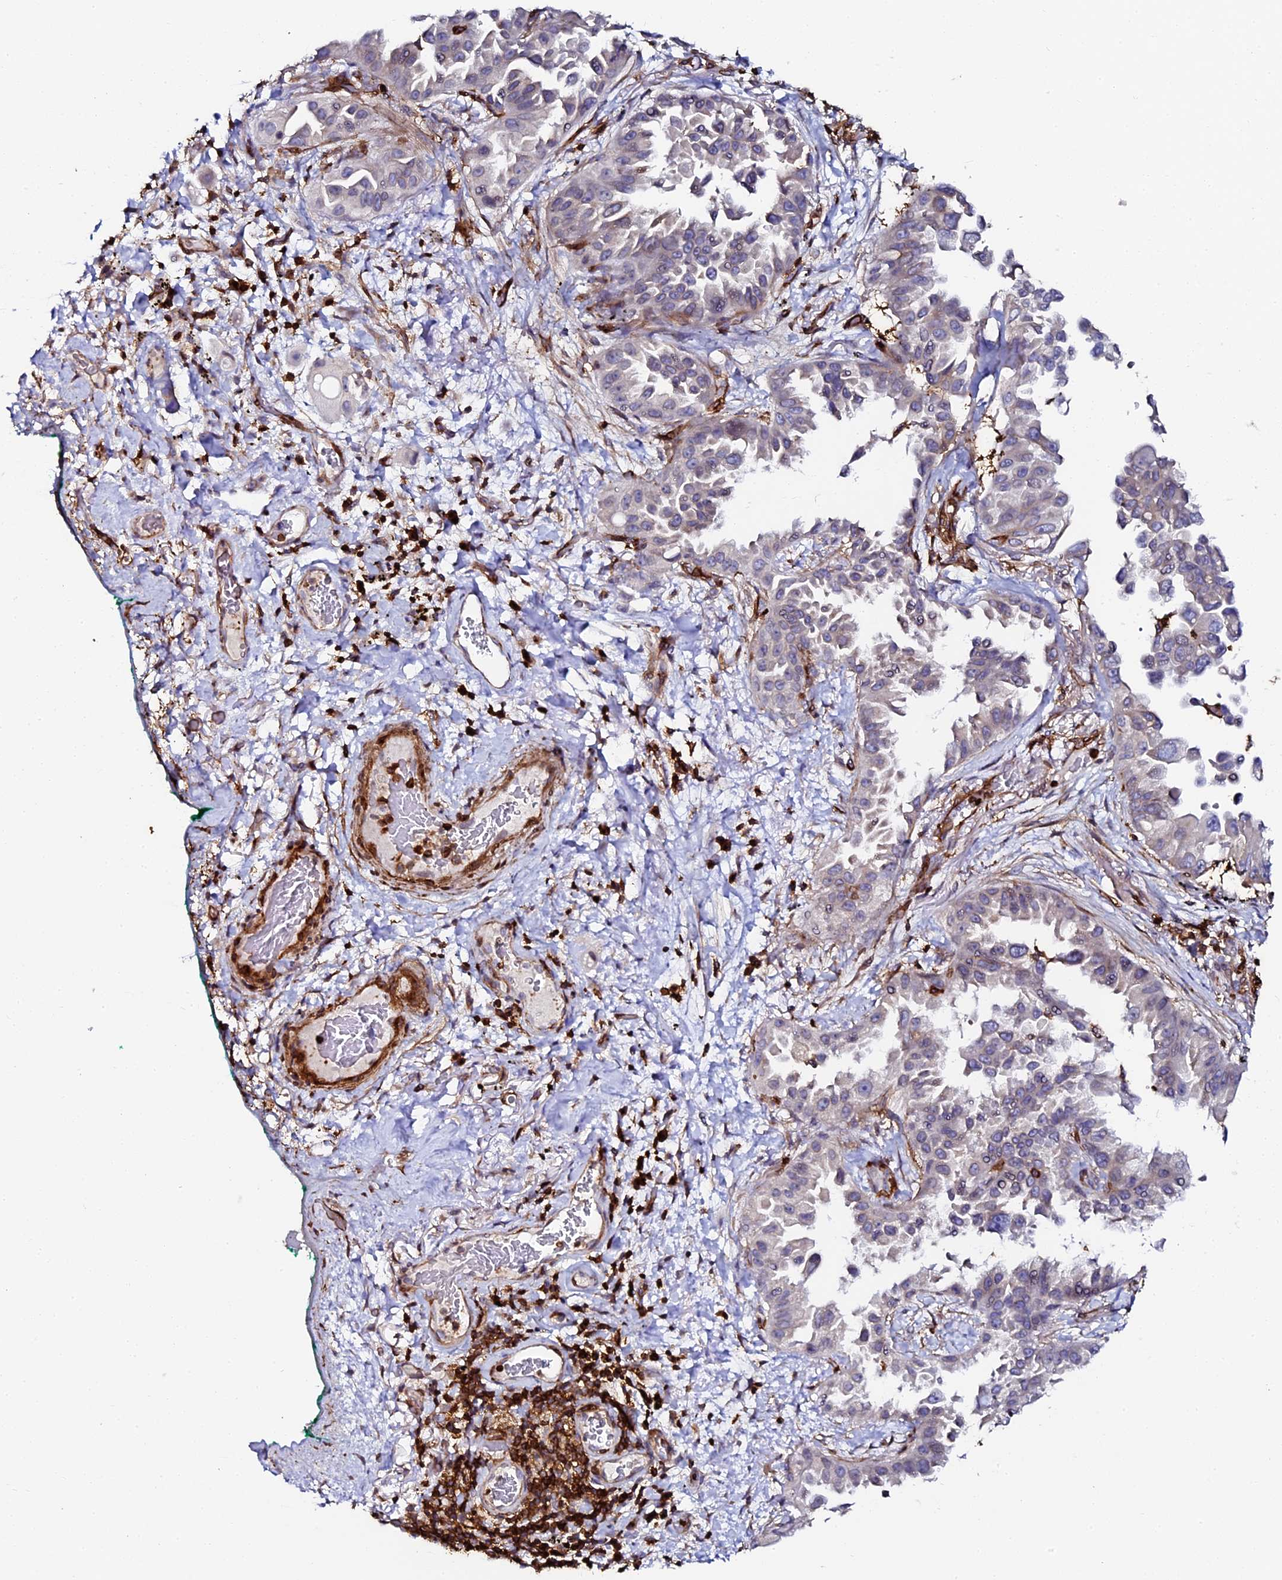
{"staining": {"intensity": "negative", "quantity": "none", "location": "none"}, "tissue": "lung cancer", "cell_type": "Tumor cells", "image_type": "cancer", "snomed": [{"axis": "morphology", "description": "Adenocarcinoma, NOS"}, {"axis": "topography", "description": "Lung"}], "caption": "Adenocarcinoma (lung) stained for a protein using immunohistochemistry (IHC) reveals no positivity tumor cells.", "gene": "AAAS", "patient": {"sex": "female", "age": 67}}